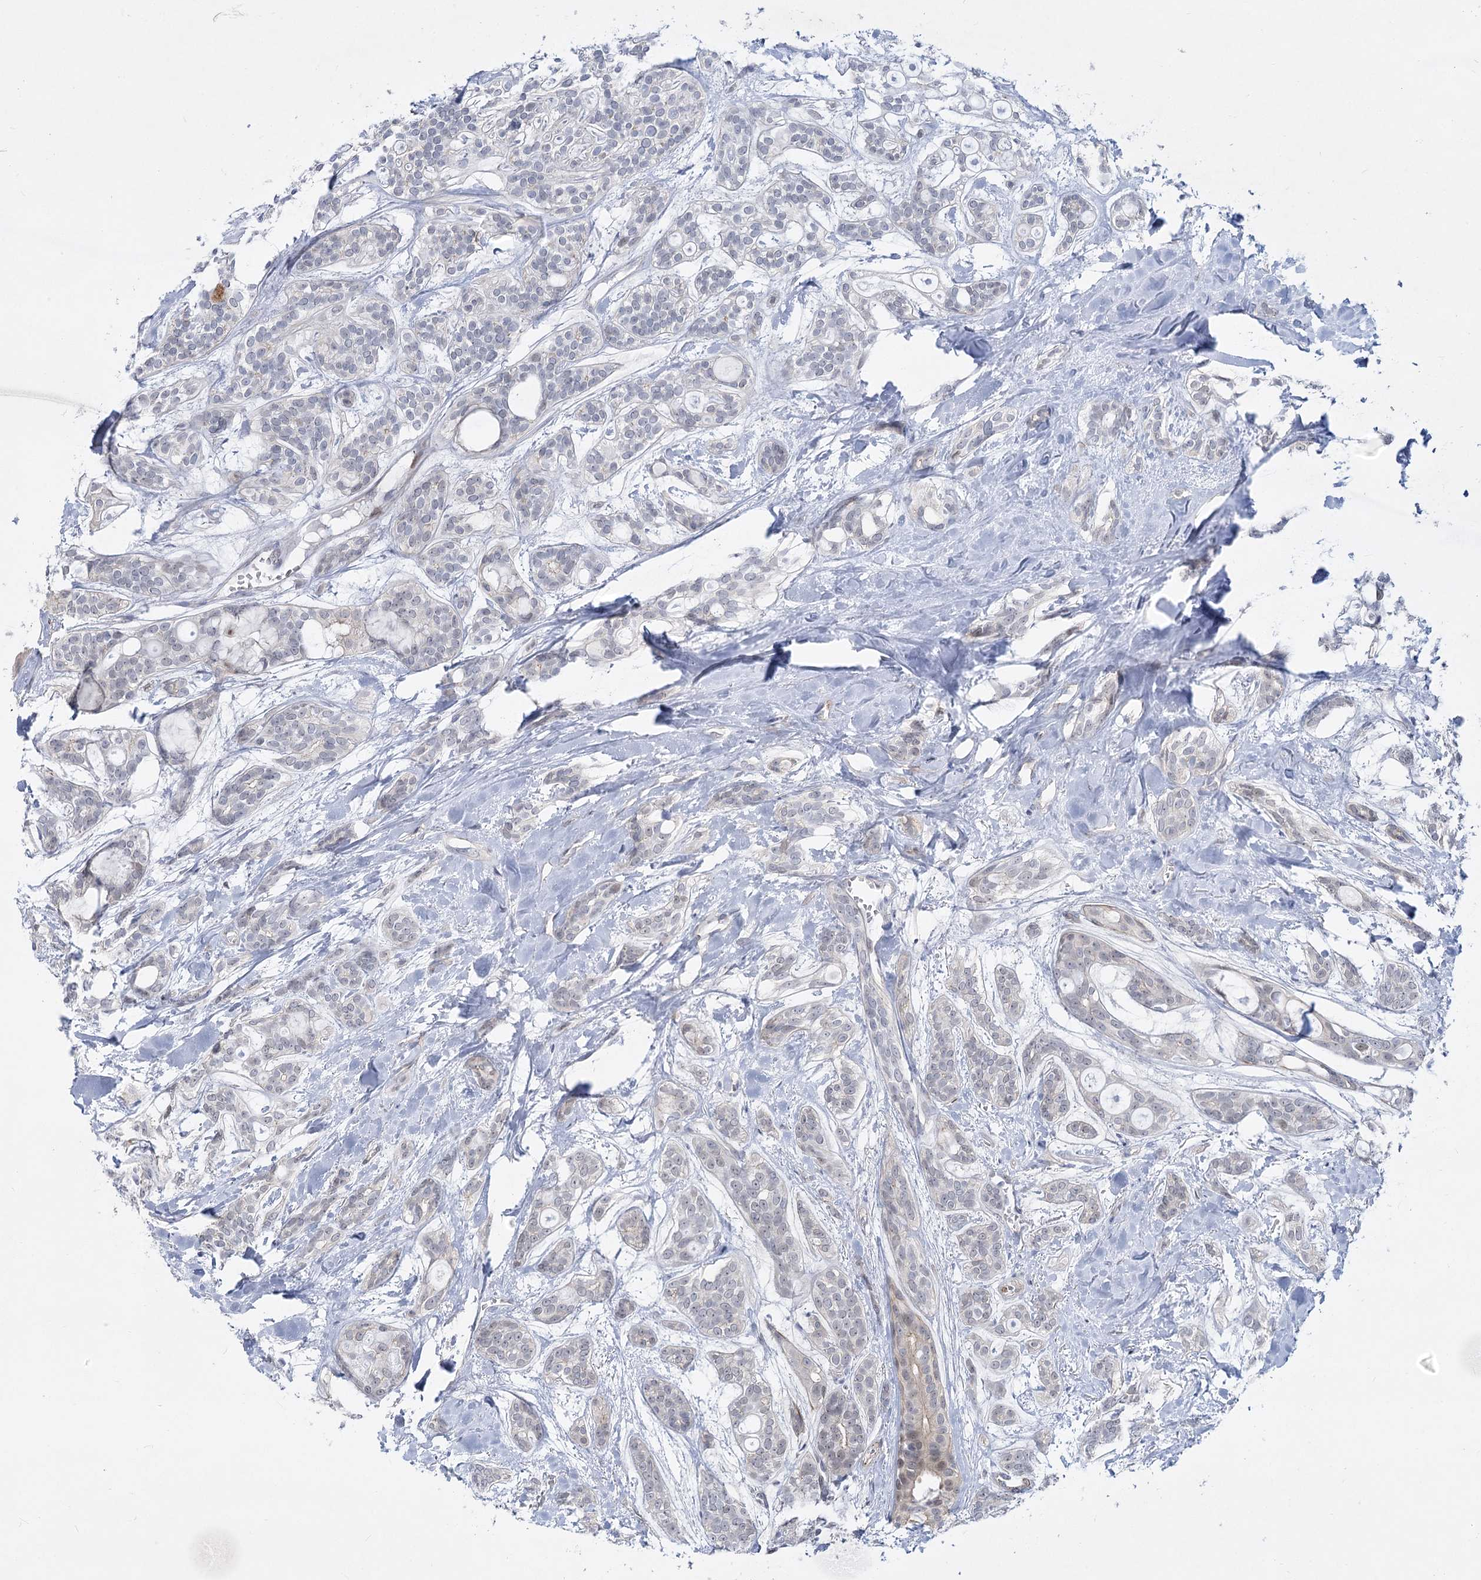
{"staining": {"intensity": "weak", "quantity": "<25%", "location": "nuclear"}, "tissue": "head and neck cancer", "cell_type": "Tumor cells", "image_type": "cancer", "snomed": [{"axis": "morphology", "description": "Adenocarcinoma, NOS"}, {"axis": "topography", "description": "Head-Neck"}], "caption": "This photomicrograph is of head and neck cancer (adenocarcinoma) stained with immunohistochemistry (IHC) to label a protein in brown with the nuclei are counter-stained blue. There is no staining in tumor cells.", "gene": "ARSI", "patient": {"sex": "male", "age": 66}}